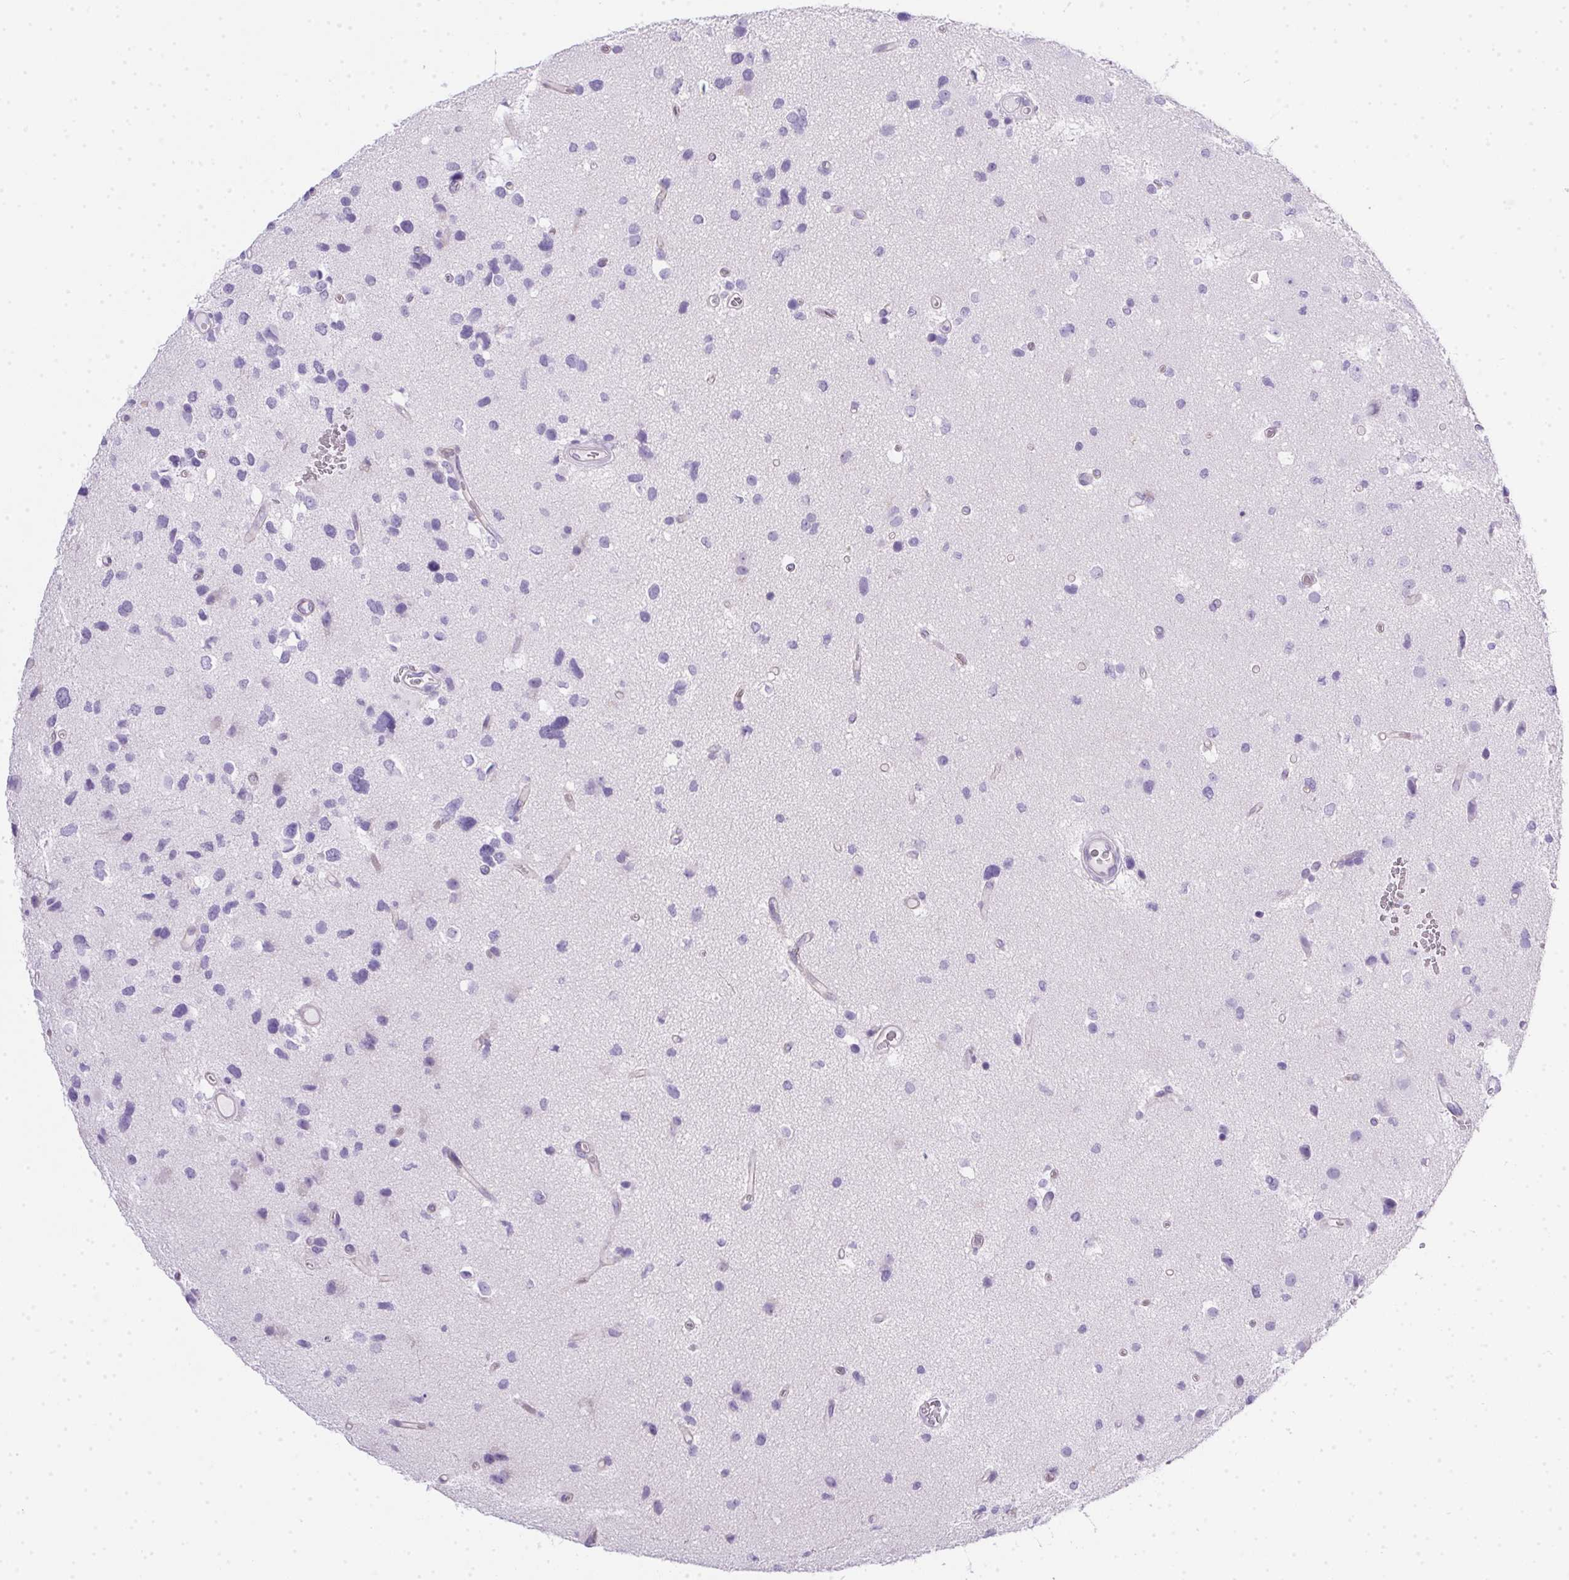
{"staining": {"intensity": "negative", "quantity": "none", "location": "none"}, "tissue": "glioma", "cell_type": "Tumor cells", "image_type": "cancer", "snomed": [{"axis": "morphology", "description": "Glioma, malignant, Low grade"}, {"axis": "topography", "description": "Brain"}], "caption": "Glioma stained for a protein using immunohistochemistry (IHC) shows no positivity tumor cells.", "gene": "SPACA5B", "patient": {"sex": "female", "age": 32}}